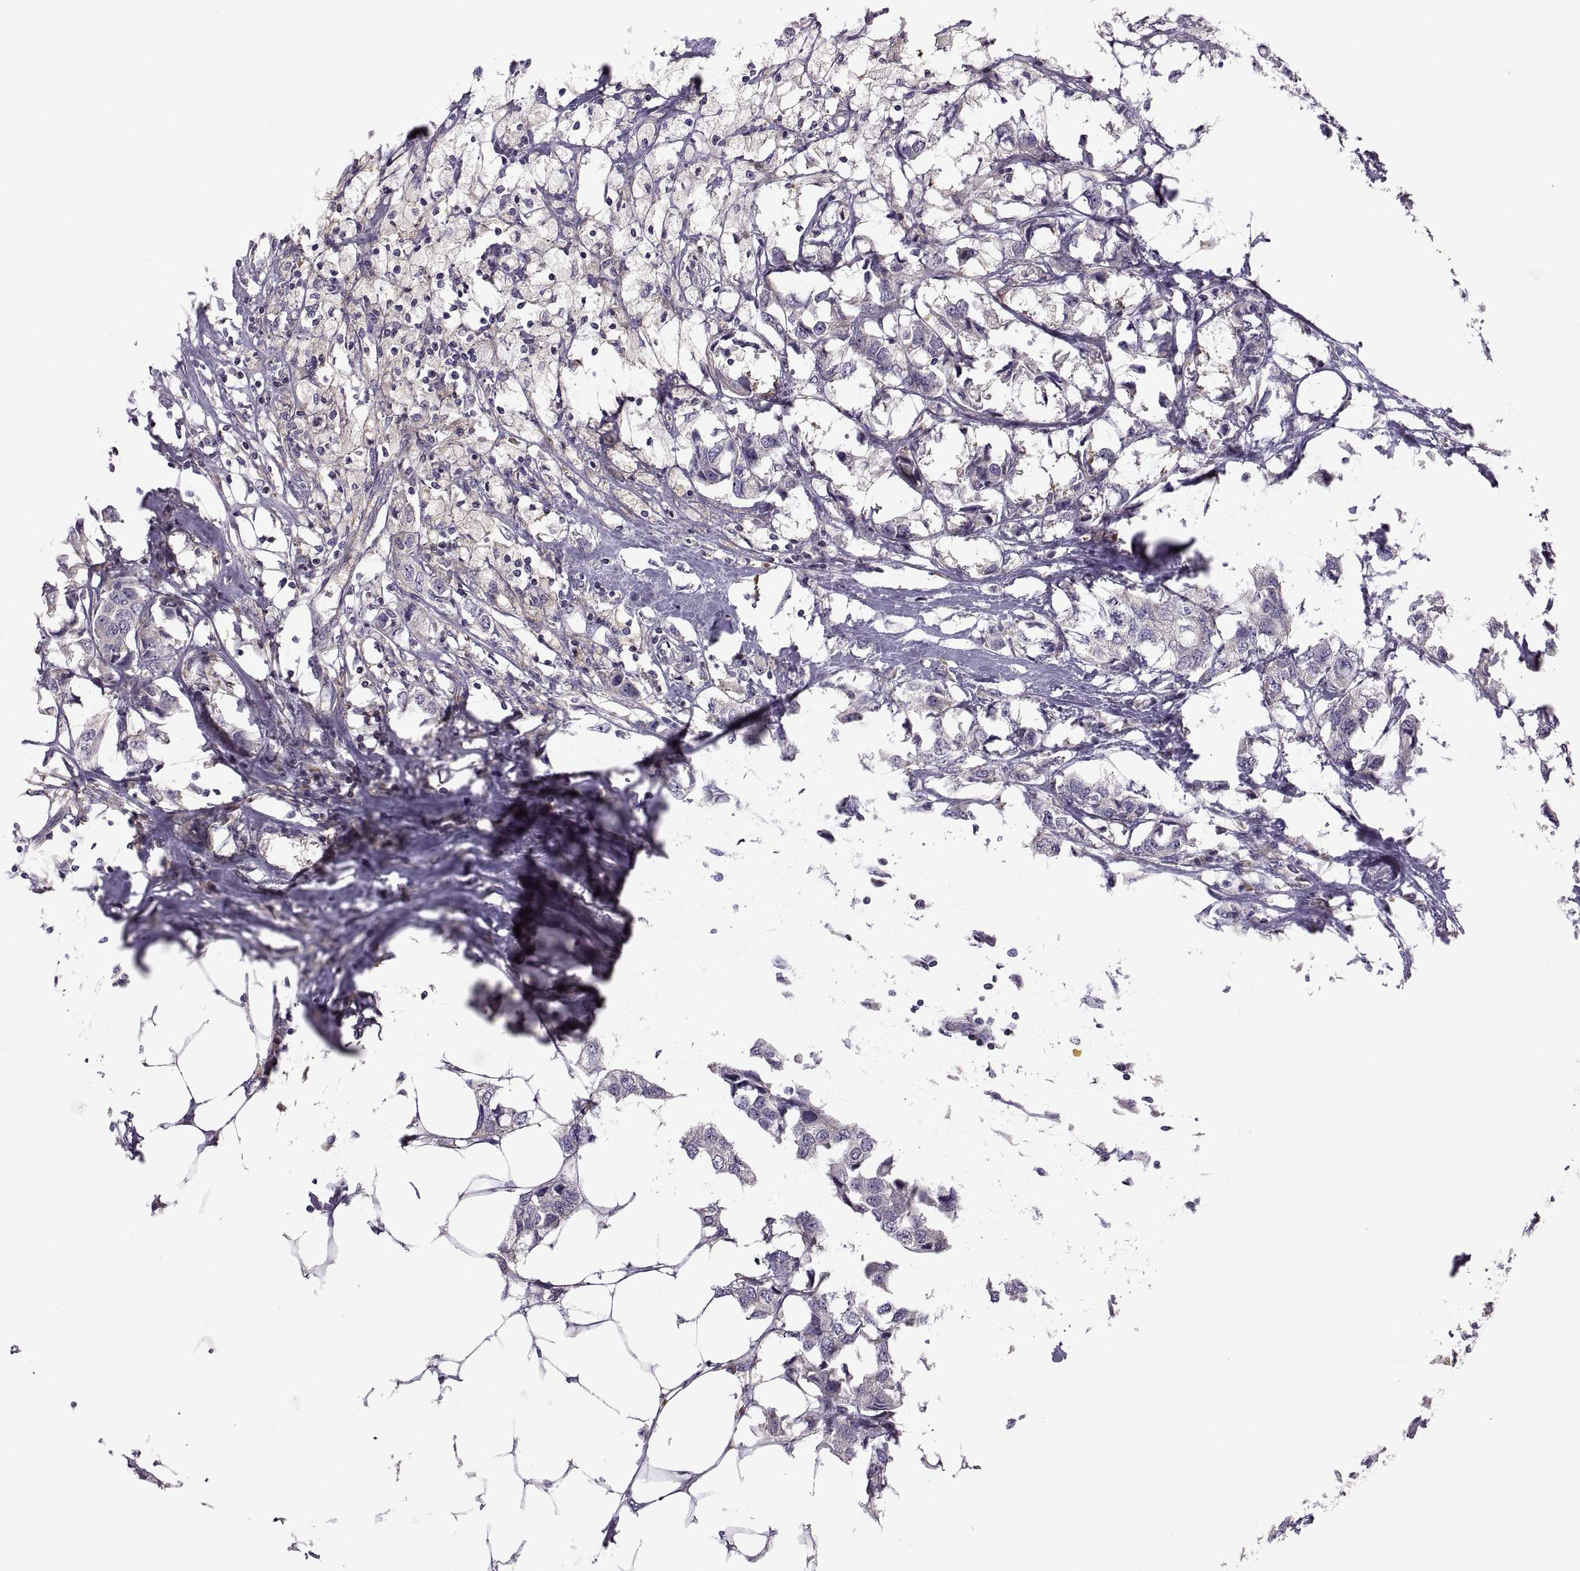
{"staining": {"intensity": "negative", "quantity": "none", "location": "none"}, "tissue": "breast cancer", "cell_type": "Tumor cells", "image_type": "cancer", "snomed": [{"axis": "morphology", "description": "Duct carcinoma"}, {"axis": "topography", "description": "Breast"}], "caption": "High magnification brightfield microscopy of invasive ductal carcinoma (breast) stained with DAB (3,3'-diaminobenzidine) (brown) and counterstained with hematoxylin (blue): tumor cells show no significant positivity.", "gene": "SPATA32", "patient": {"sex": "female", "age": 80}}